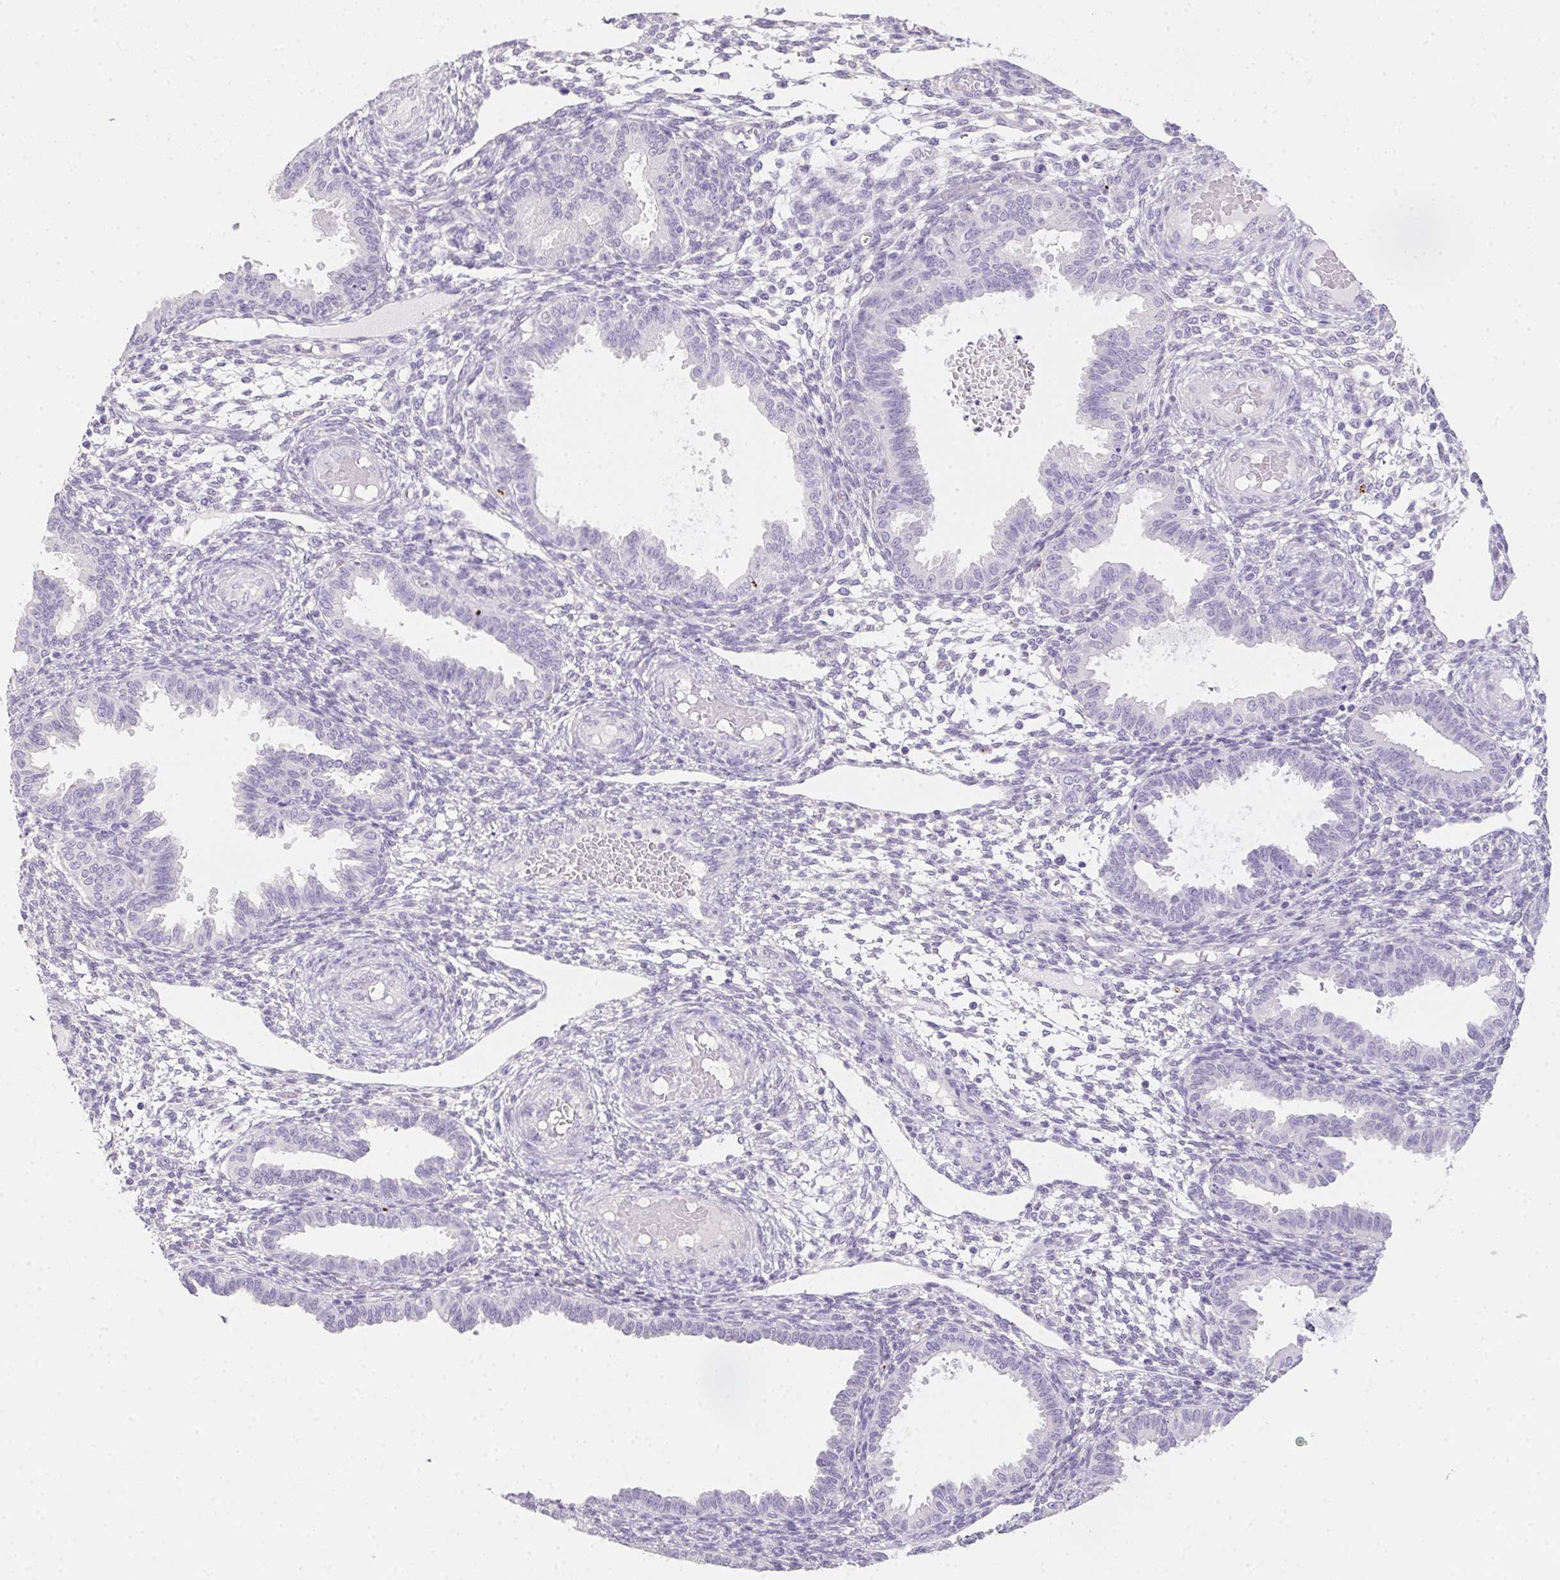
{"staining": {"intensity": "negative", "quantity": "none", "location": "none"}, "tissue": "endometrium", "cell_type": "Cells in endometrial stroma", "image_type": "normal", "snomed": [{"axis": "morphology", "description": "Normal tissue, NOS"}, {"axis": "topography", "description": "Endometrium"}], "caption": "The image demonstrates no significant positivity in cells in endometrial stroma of endometrium. (IHC, brightfield microscopy, high magnification).", "gene": "MYL4", "patient": {"sex": "female", "age": 33}}